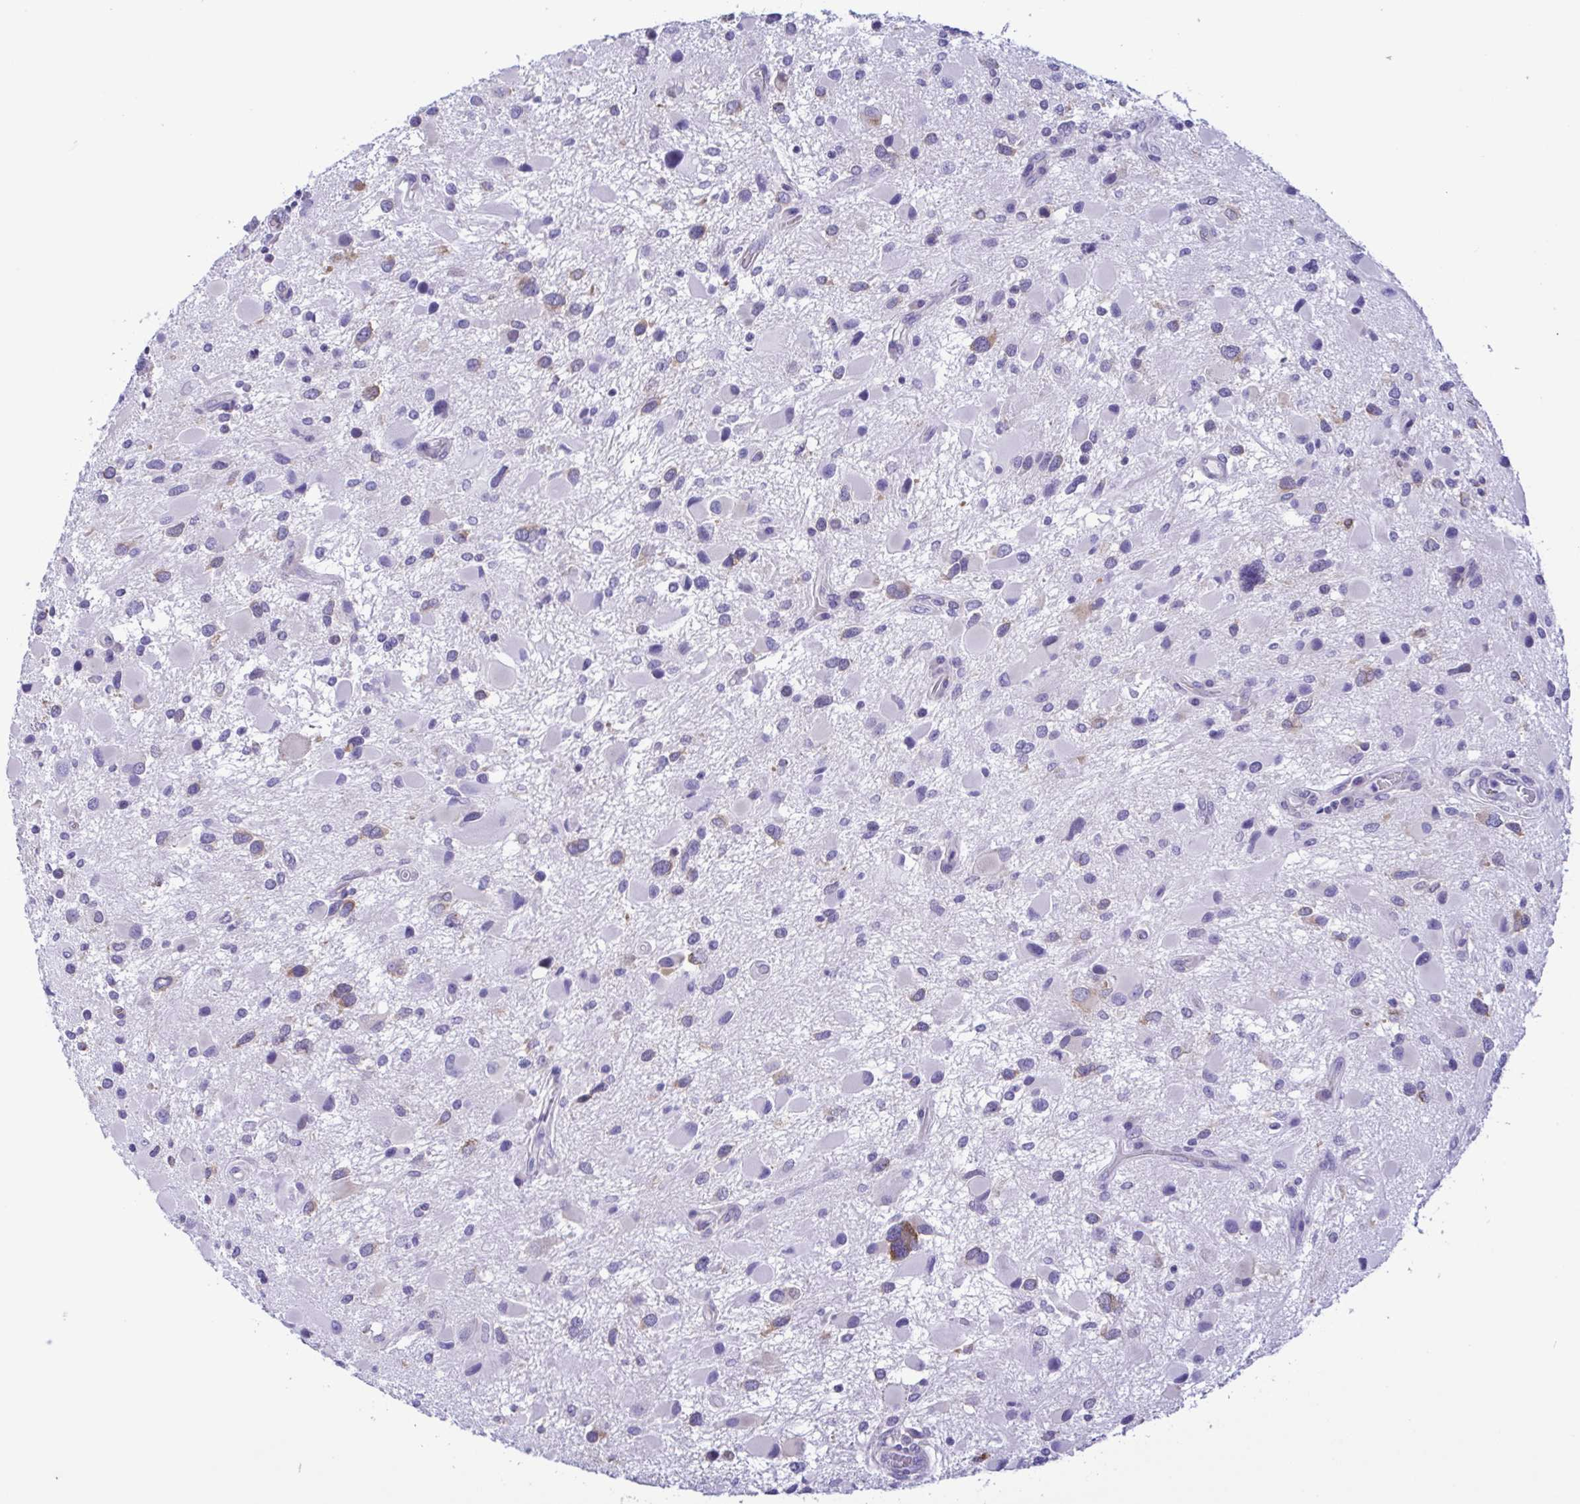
{"staining": {"intensity": "negative", "quantity": "none", "location": "none"}, "tissue": "glioma", "cell_type": "Tumor cells", "image_type": "cancer", "snomed": [{"axis": "morphology", "description": "Glioma, malignant, Low grade"}, {"axis": "topography", "description": "Brain"}], "caption": "Immunohistochemical staining of malignant glioma (low-grade) reveals no significant expression in tumor cells.", "gene": "TNNI3", "patient": {"sex": "female", "age": 32}}